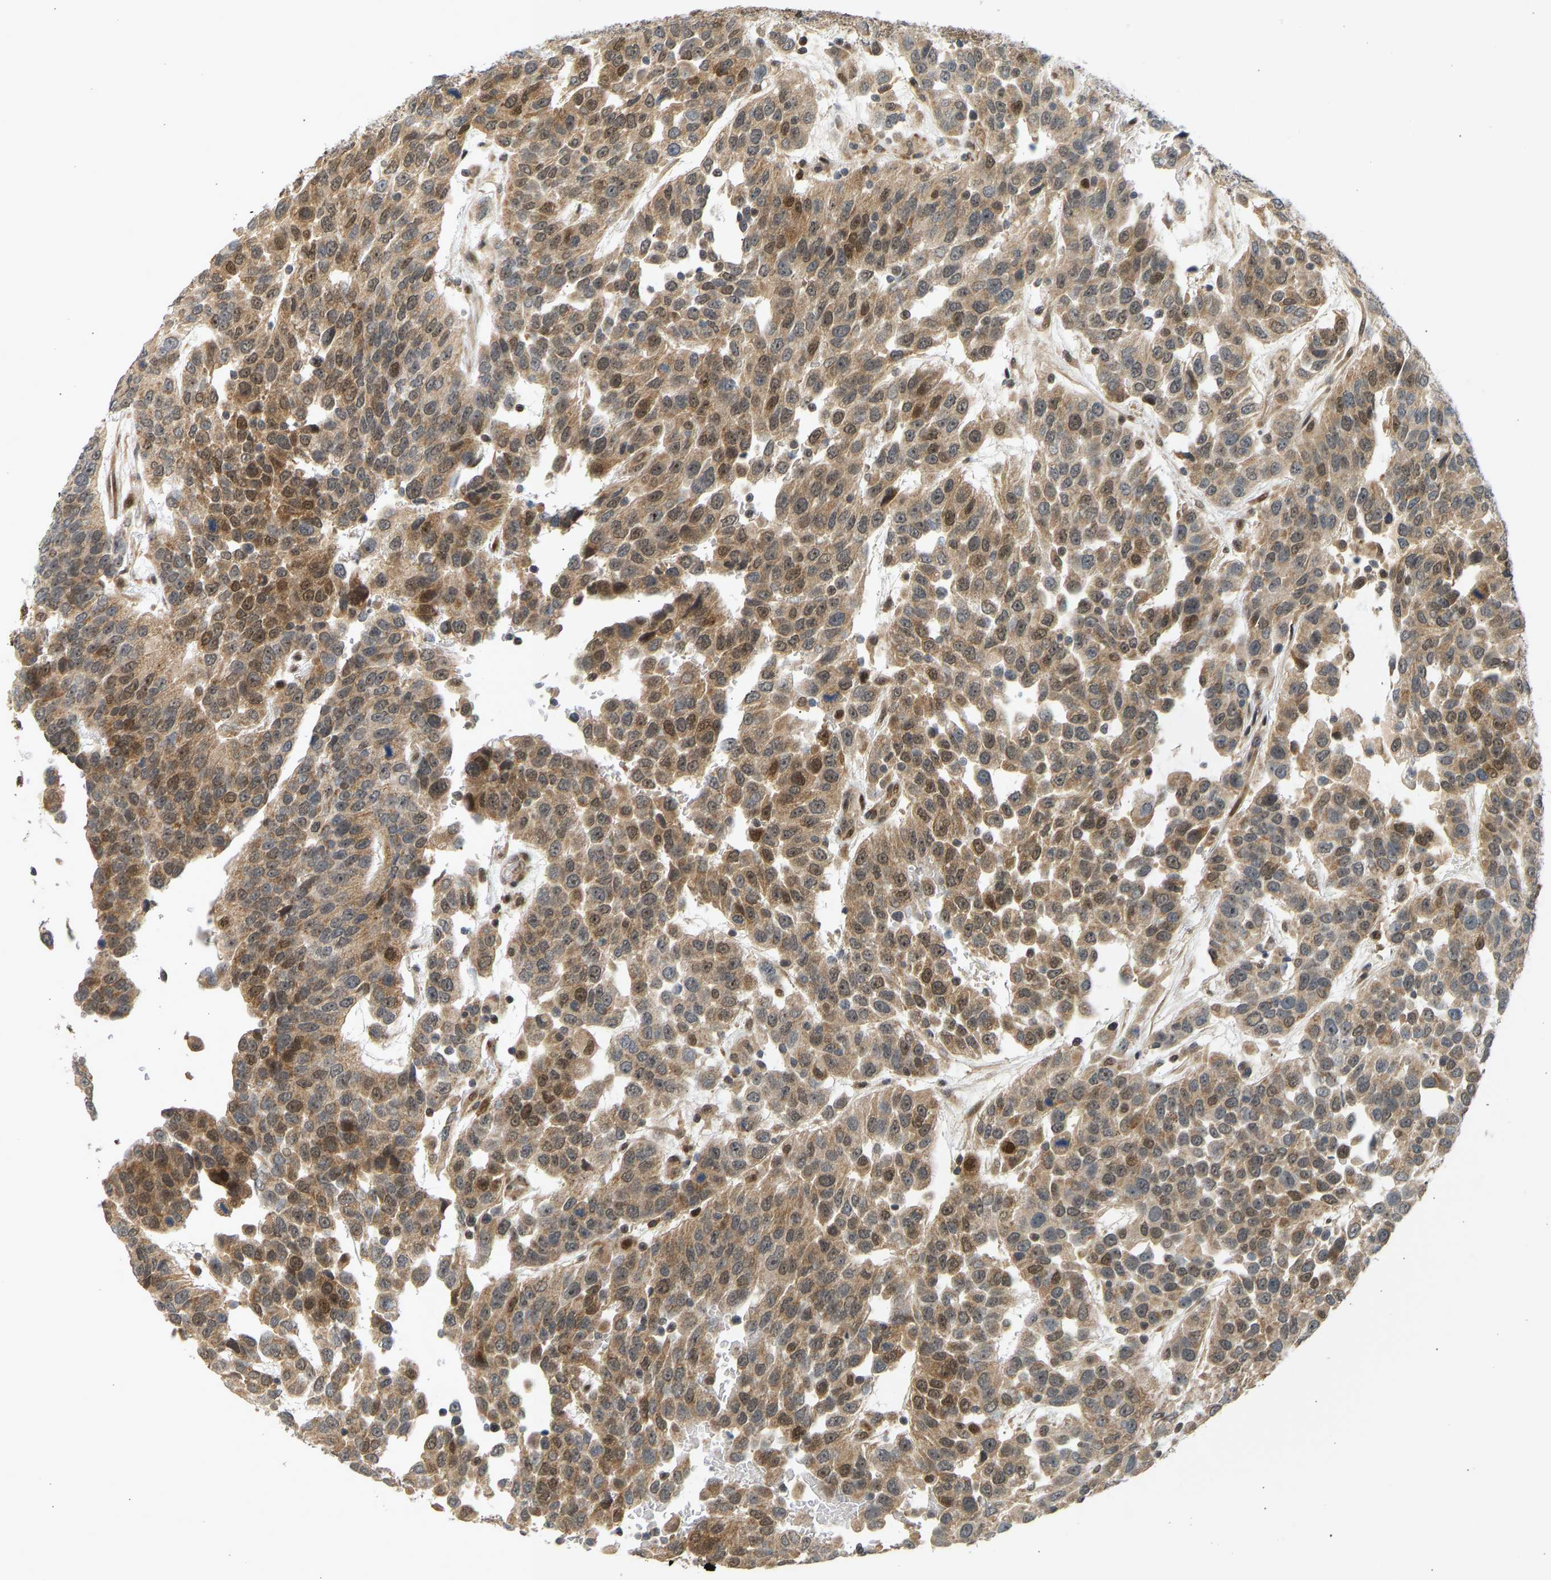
{"staining": {"intensity": "moderate", "quantity": ">75%", "location": "cytoplasmic/membranous,nuclear"}, "tissue": "urothelial cancer", "cell_type": "Tumor cells", "image_type": "cancer", "snomed": [{"axis": "morphology", "description": "Urothelial carcinoma, High grade"}, {"axis": "topography", "description": "Urinary bladder"}], "caption": "The histopathology image exhibits a brown stain indicating the presence of a protein in the cytoplasmic/membranous and nuclear of tumor cells in urothelial carcinoma (high-grade).", "gene": "BAG1", "patient": {"sex": "female", "age": 80}}